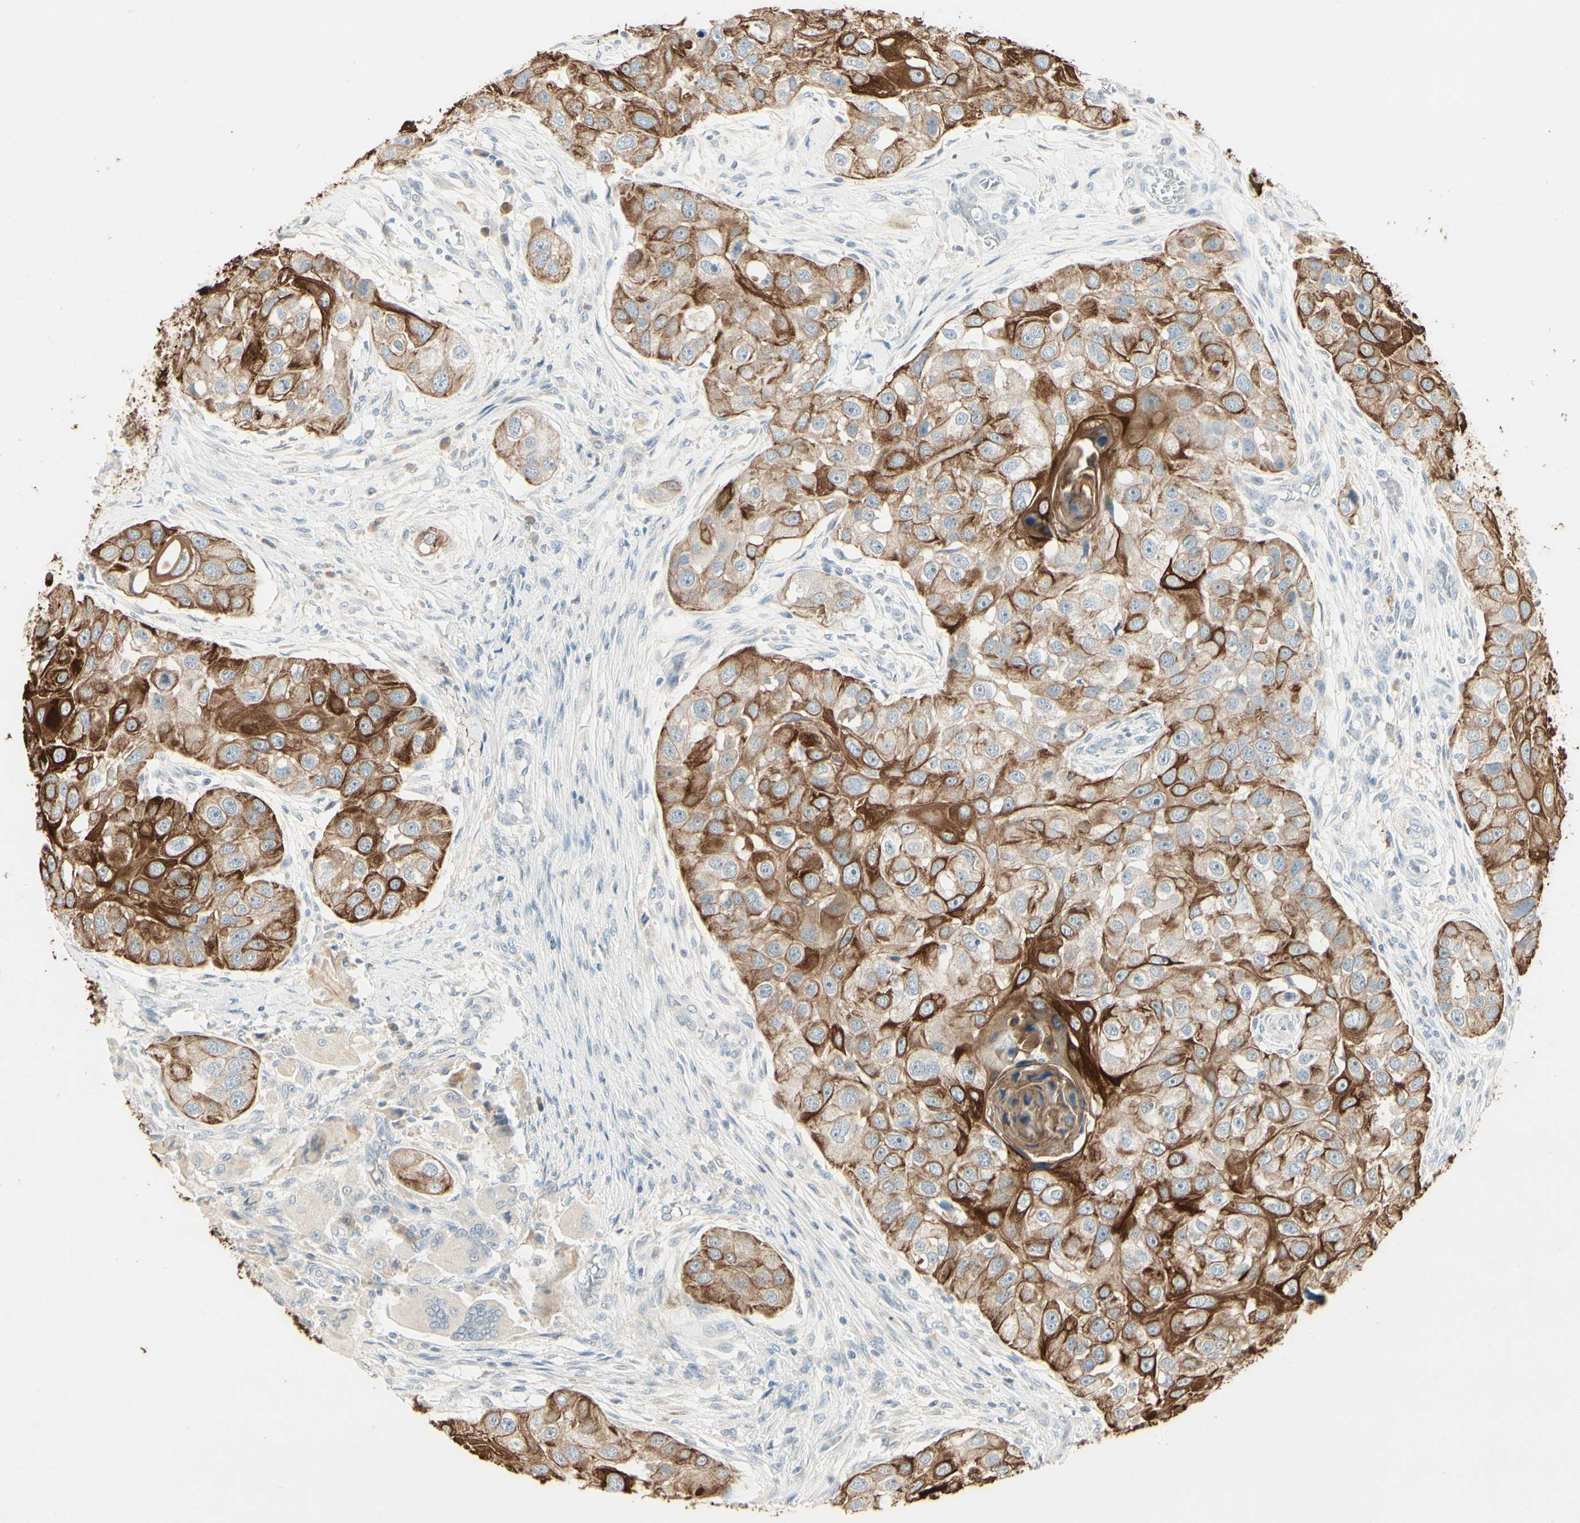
{"staining": {"intensity": "strong", "quantity": ">75%", "location": "cytoplasmic/membranous"}, "tissue": "head and neck cancer", "cell_type": "Tumor cells", "image_type": "cancer", "snomed": [{"axis": "morphology", "description": "Normal tissue, NOS"}, {"axis": "morphology", "description": "Squamous cell carcinoma, NOS"}, {"axis": "topography", "description": "Skeletal muscle"}, {"axis": "topography", "description": "Head-Neck"}], "caption": "A brown stain highlights strong cytoplasmic/membranous staining of a protein in human head and neck squamous cell carcinoma tumor cells.", "gene": "SKIL", "patient": {"sex": "male", "age": 51}}